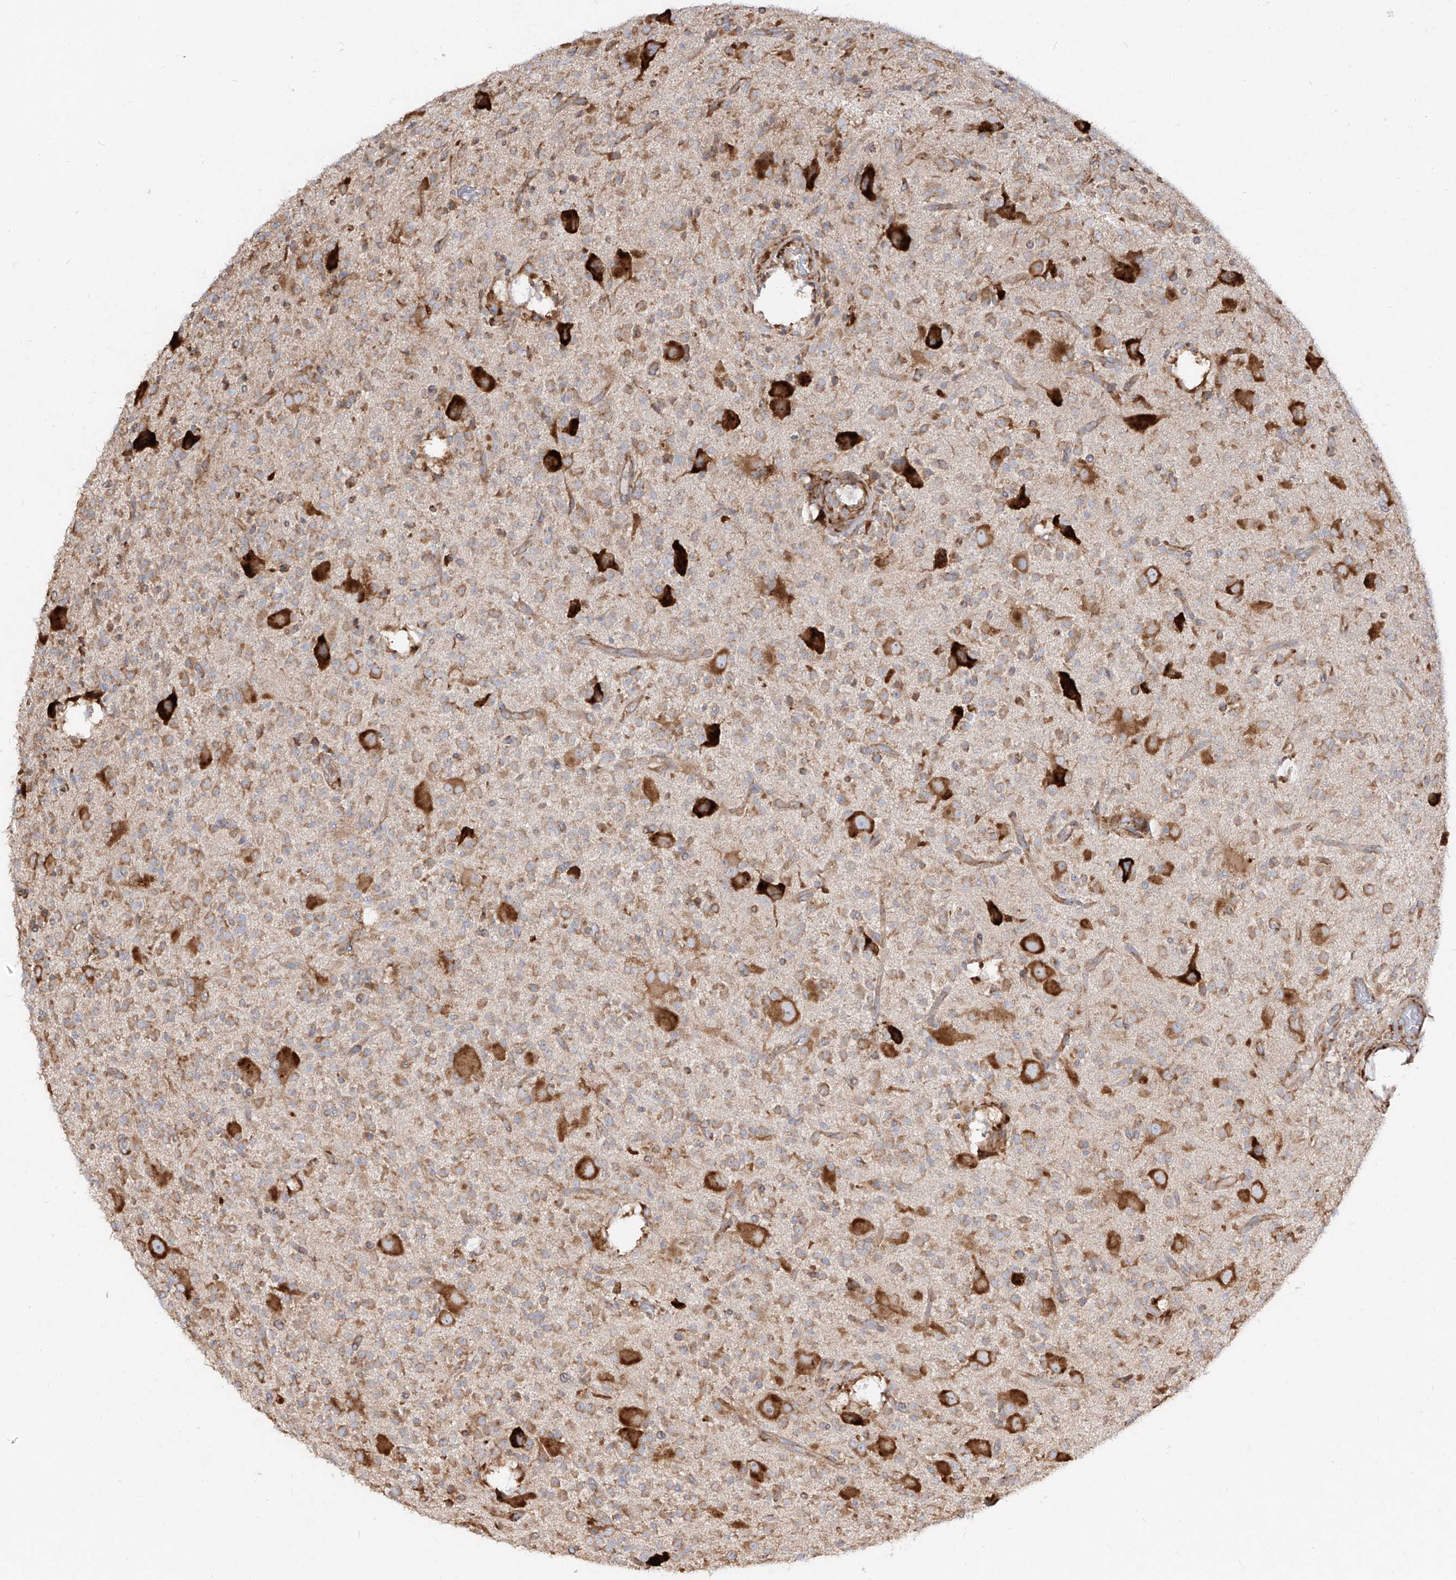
{"staining": {"intensity": "moderate", "quantity": ">75%", "location": "cytoplasmic/membranous"}, "tissue": "glioma", "cell_type": "Tumor cells", "image_type": "cancer", "snomed": [{"axis": "morphology", "description": "Glioma, malignant, High grade"}, {"axis": "topography", "description": "Brain"}], "caption": "Human glioma stained for a protein (brown) displays moderate cytoplasmic/membranous positive staining in approximately >75% of tumor cells.", "gene": "RPS25", "patient": {"sex": "male", "age": 34}}